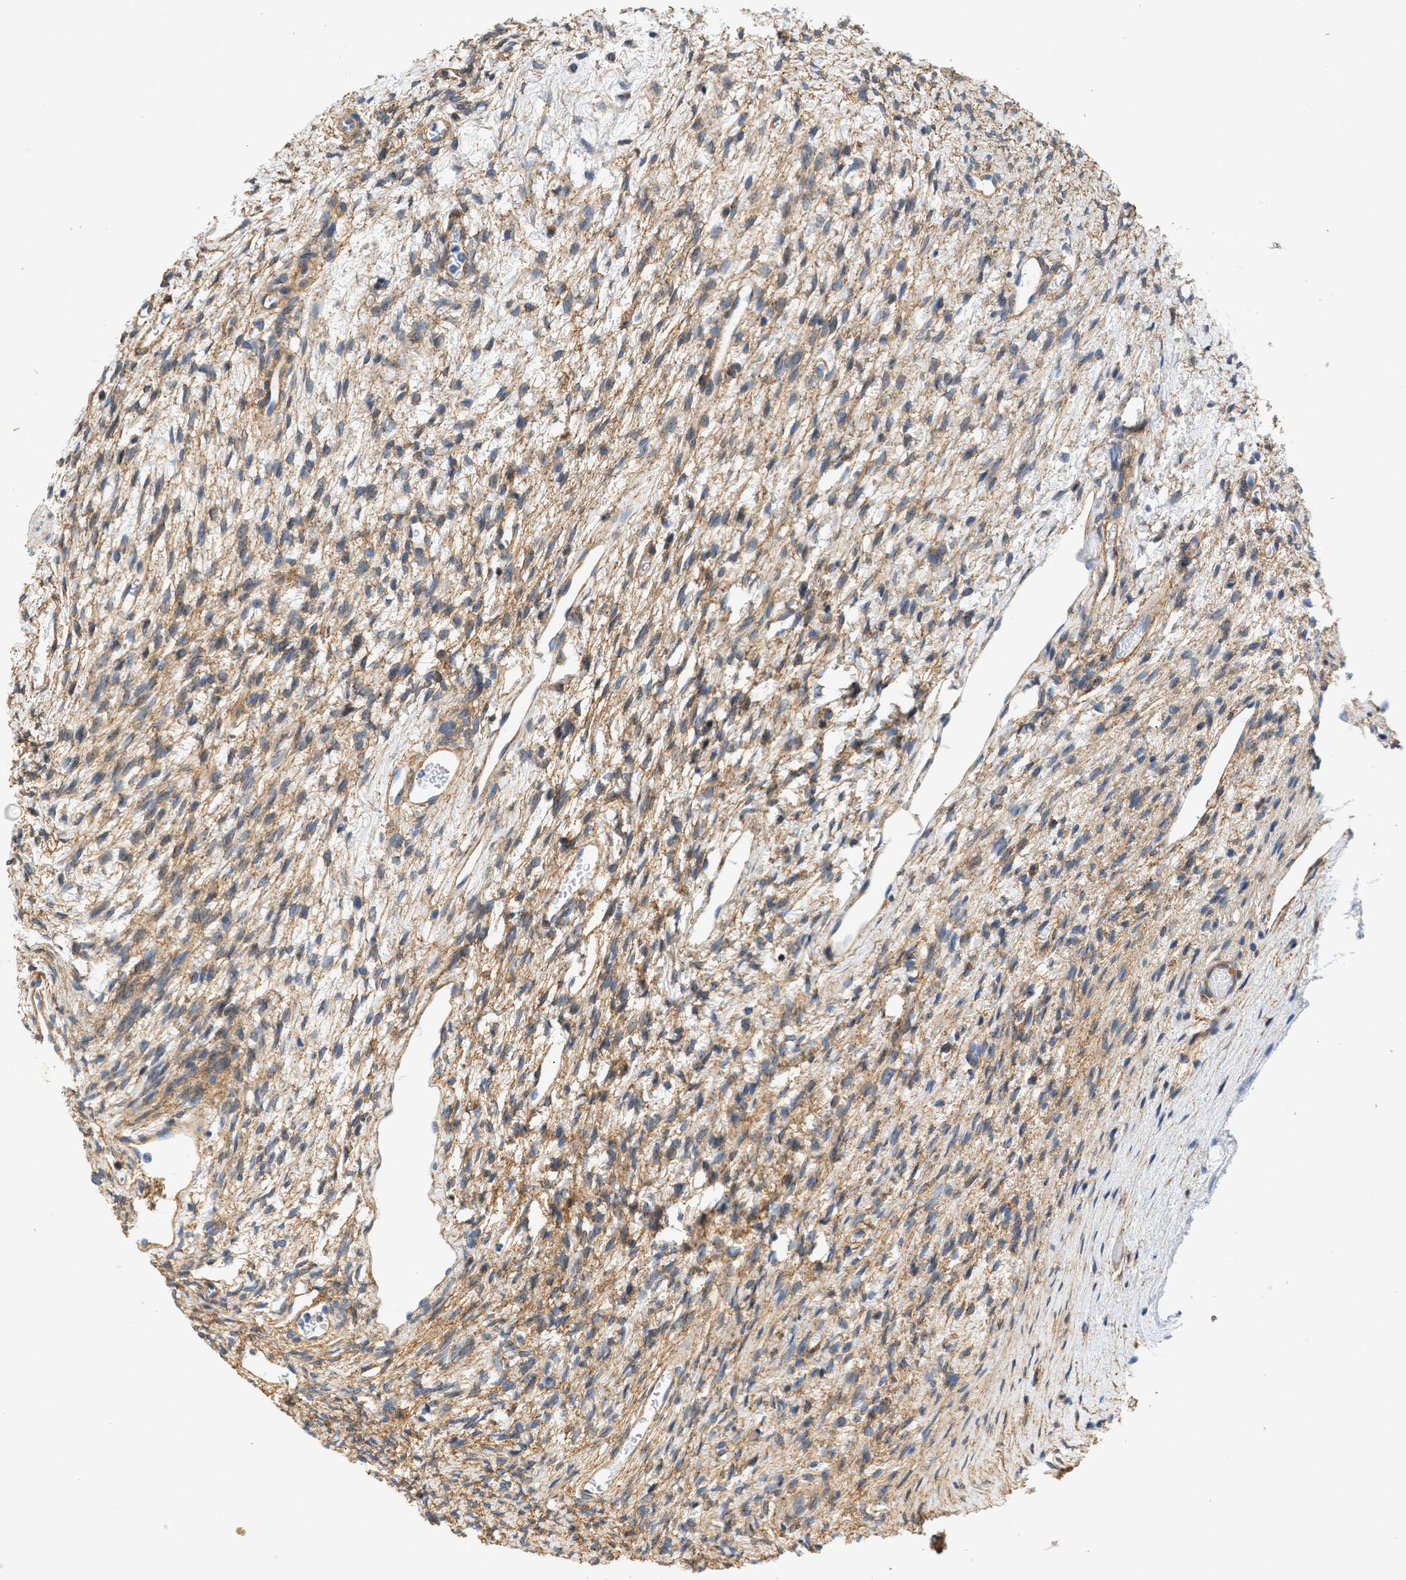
{"staining": {"intensity": "moderate", "quantity": ">75%", "location": "cytoplasmic/membranous"}, "tissue": "ovary", "cell_type": "Follicle cells", "image_type": "normal", "snomed": [{"axis": "morphology", "description": "Normal tissue, NOS"}, {"axis": "topography", "description": "Ovary"}], "caption": "IHC image of normal ovary: human ovary stained using immunohistochemistry exhibits medium levels of moderate protein expression localized specifically in the cytoplasmic/membranous of follicle cells, appearing as a cytoplasmic/membranous brown color.", "gene": "SEPTIN2", "patient": {"sex": "female", "age": 33}}